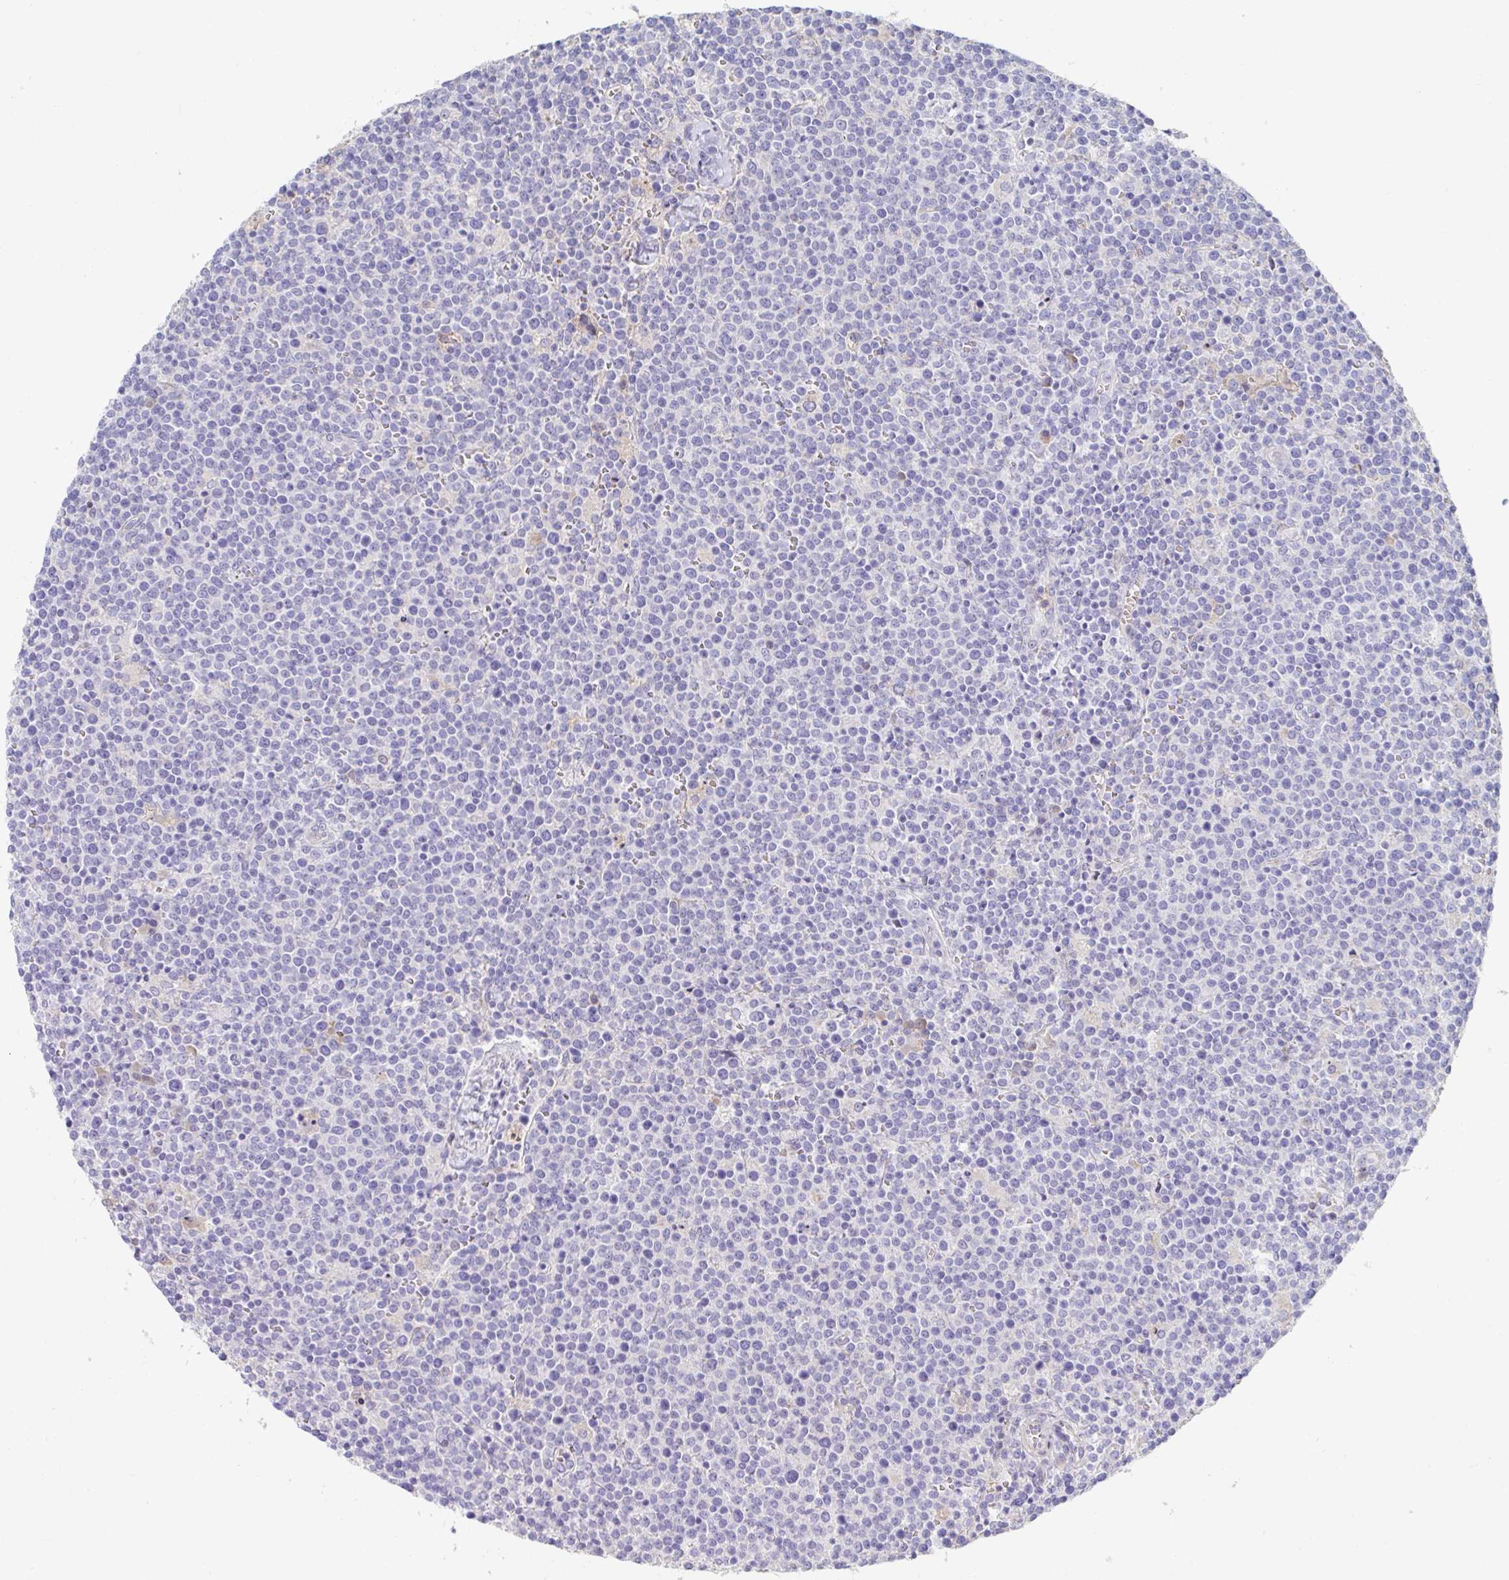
{"staining": {"intensity": "negative", "quantity": "none", "location": "none"}, "tissue": "lymphoma", "cell_type": "Tumor cells", "image_type": "cancer", "snomed": [{"axis": "morphology", "description": "Malignant lymphoma, non-Hodgkin's type, High grade"}, {"axis": "topography", "description": "Lymph node"}], "caption": "IHC micrograph of neoplastic tissue: human lymphoma stained with DAB (3,3'-diaminobenzidine) exhibits no significant protein staining in tumor cells.", "gene": "ANO5", "patient": {"sex": "male", "age": 61}}